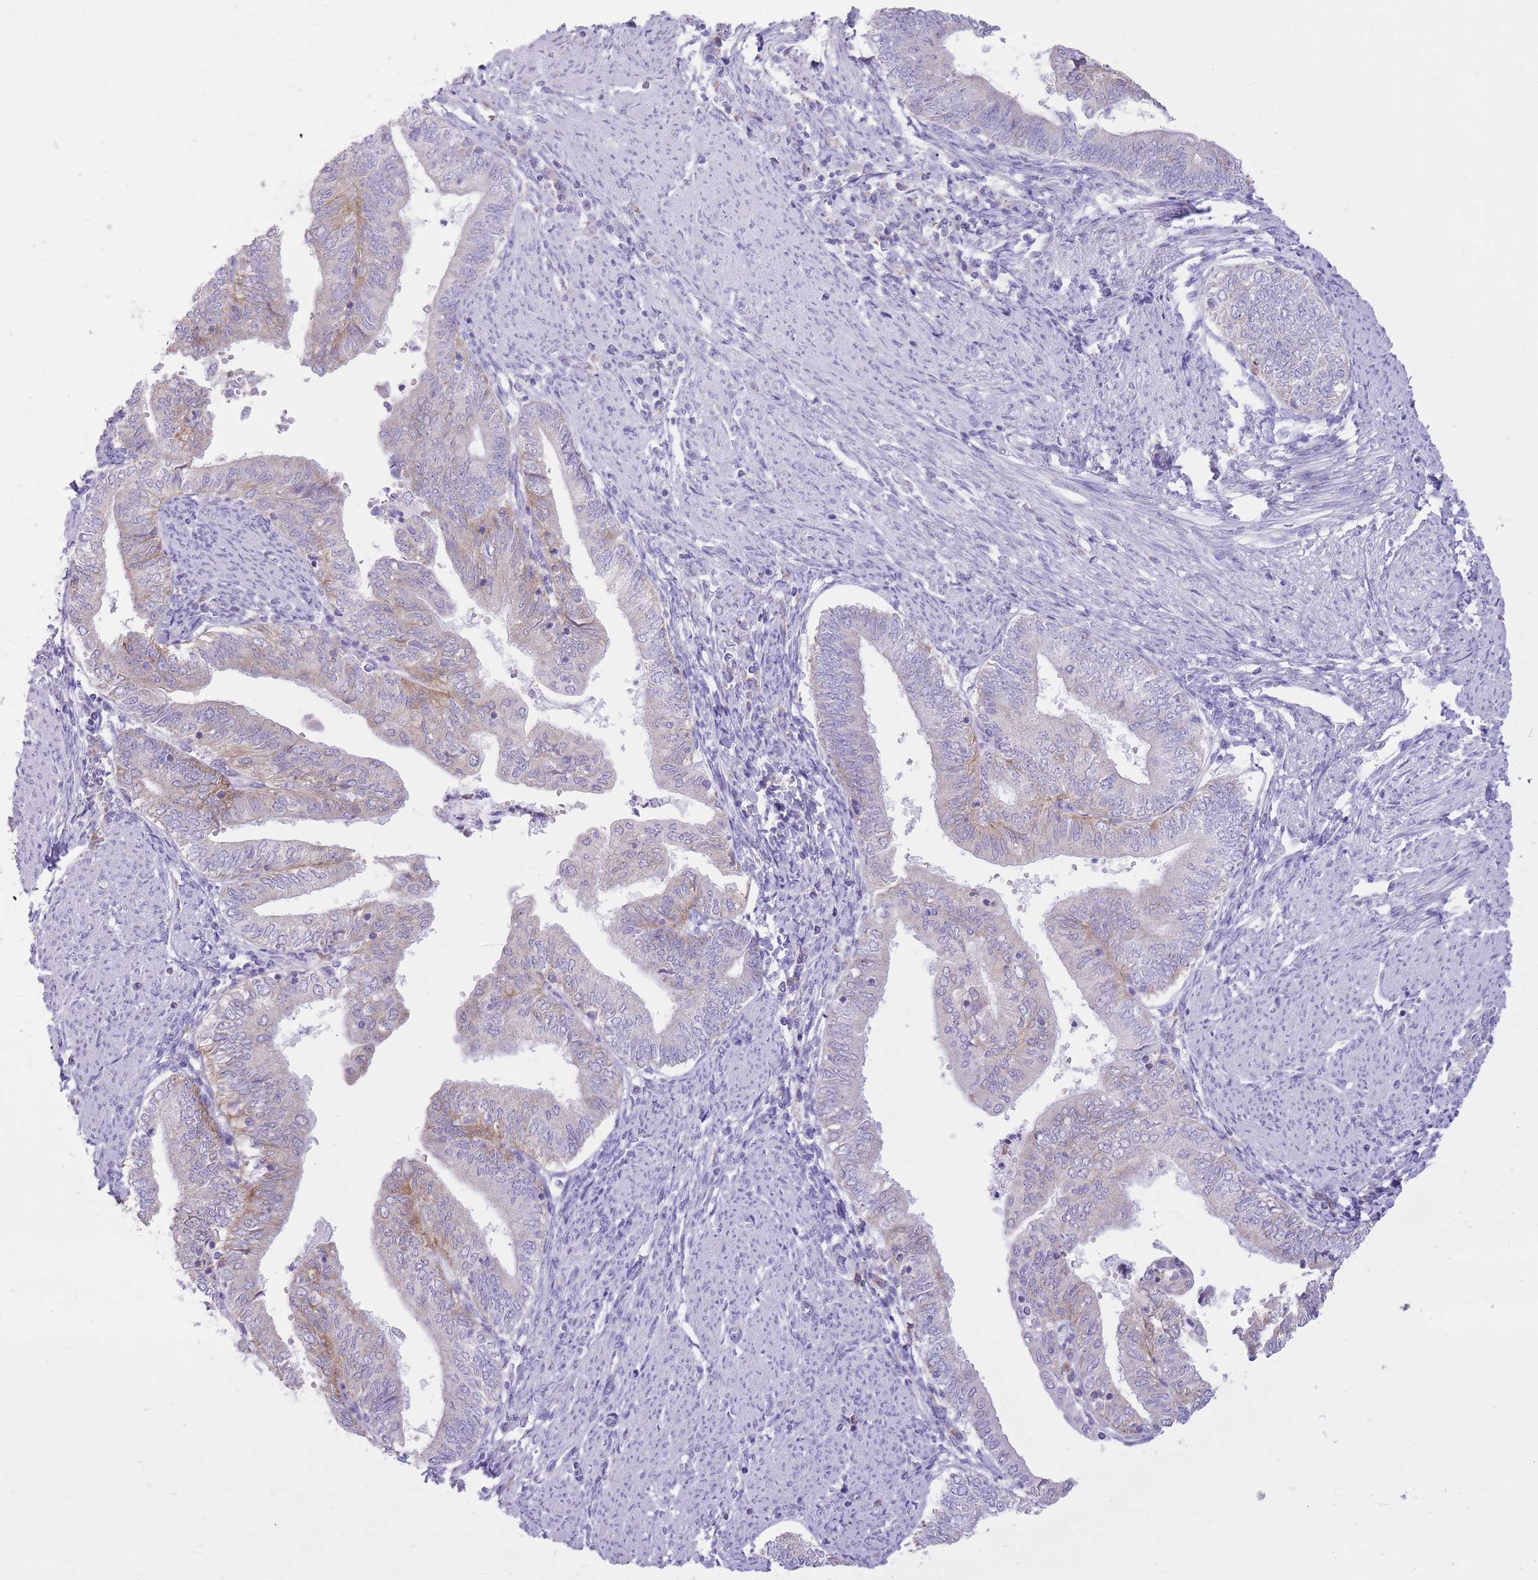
{"staining": {"intensity": "weak", "quantity": "<25%", "location": "cytoplasmic/membranous"}, "tissue": "endometrial cancer", "cell_type": "Tumor cells", "image_type": "cancer", "snomed": [{"axis": "morphology", "description": "Adenocarcinoma, NOS"}, {"axis": "topography", "description": "Endometrium"}], "caption": "Immunohistochemical staining of endometrial adenocarcinoma shows no significant staining in tumor cells.", "gene": "SLC4A4", "patient": {"sex": "female", "age": 66}}